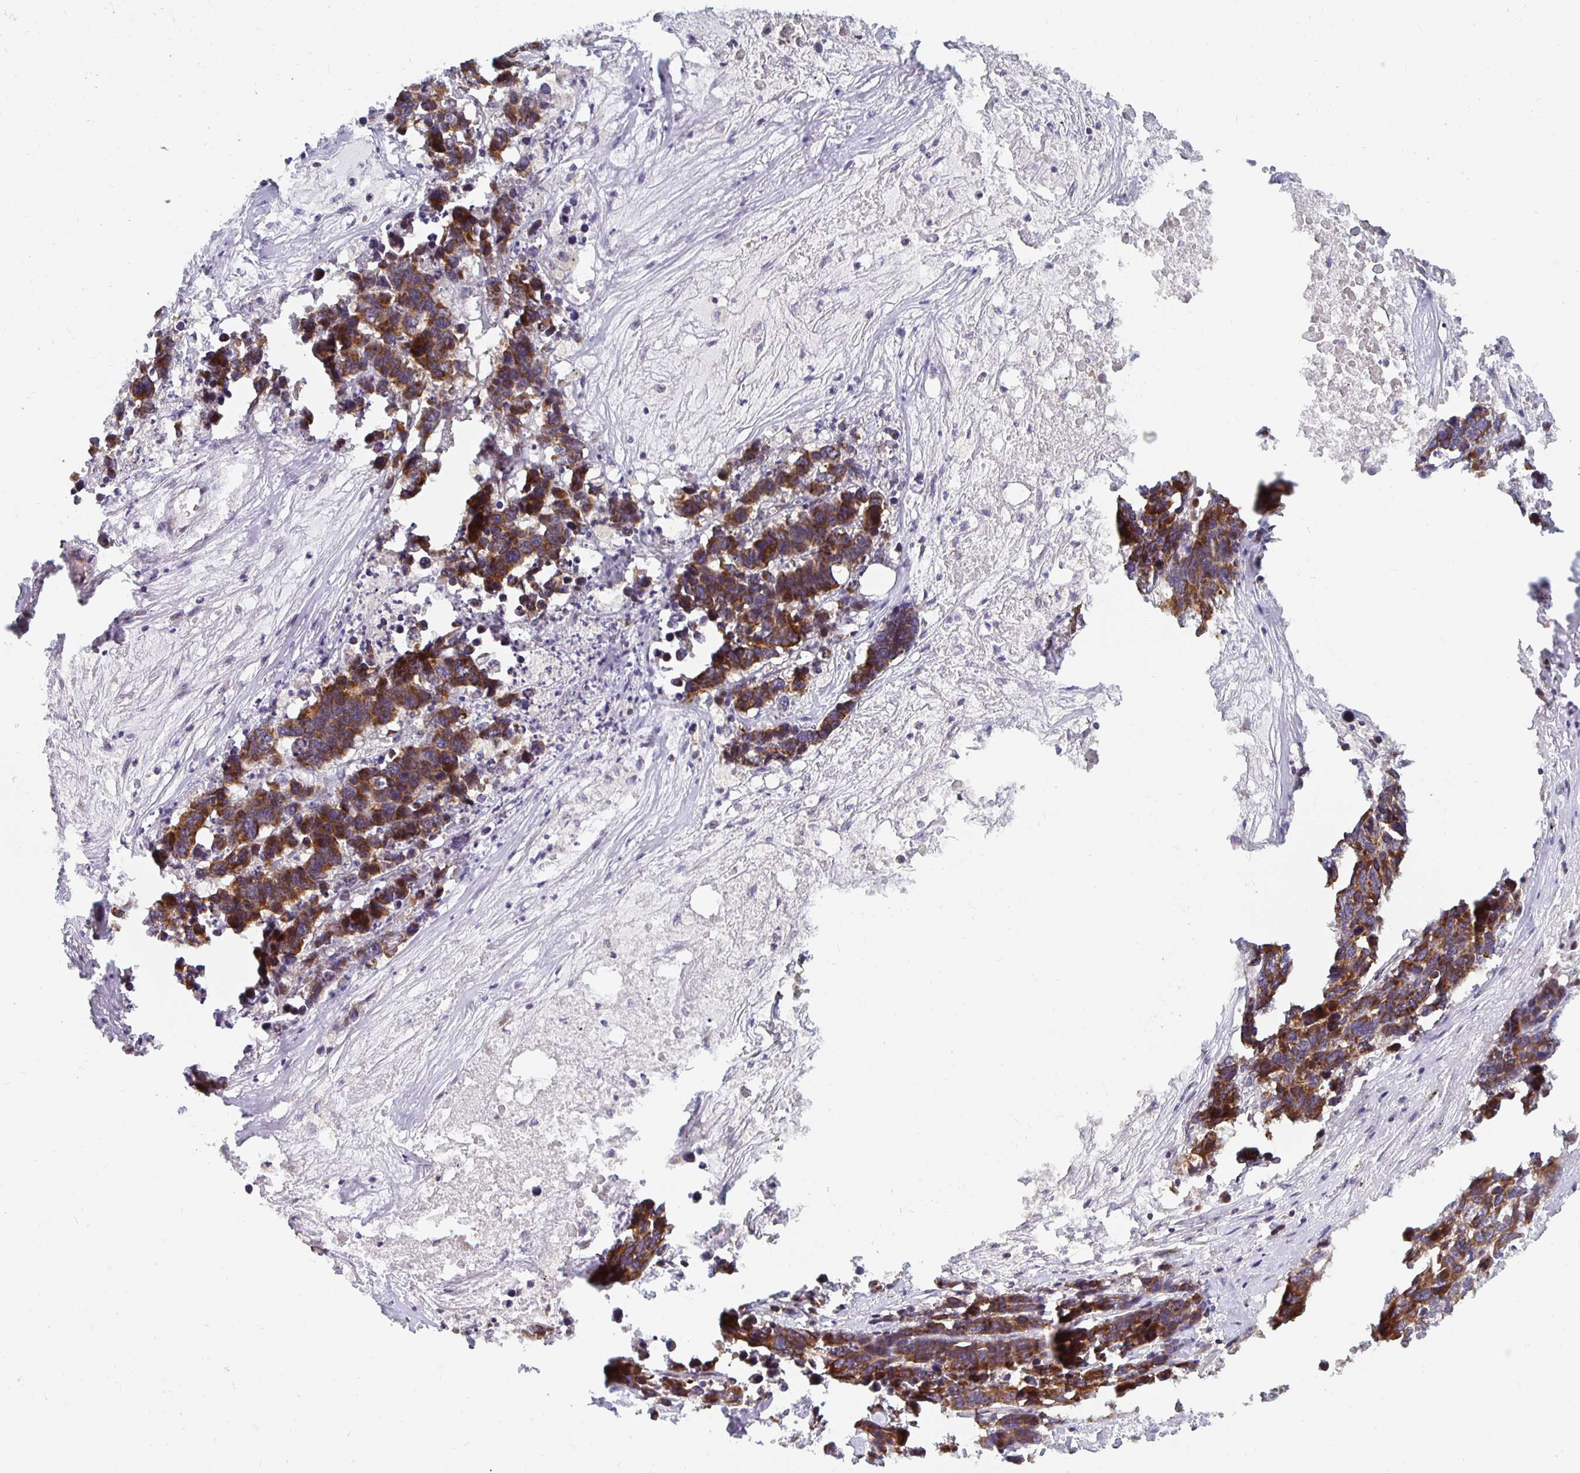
{"staining": {"intensity": "strong", "quantity": "25%-75%", "location": "cytoplasmic/membranous"}, "tissue": "lung cancer", "cell_type": "Tumor cells", "image_type": "cancer", "snomed": [{"axis": "morphology", "description": "Adenocarcinoma, NOS"}, {"axis": "topography", "description": "Lung"}], "caption": "Lung cancer stained for a protein exhibits strong cytoplasmic/membranous positivity in tumor cells.", "gene": "MRPL28", "patient": {"sex": "female", "age": 51}}